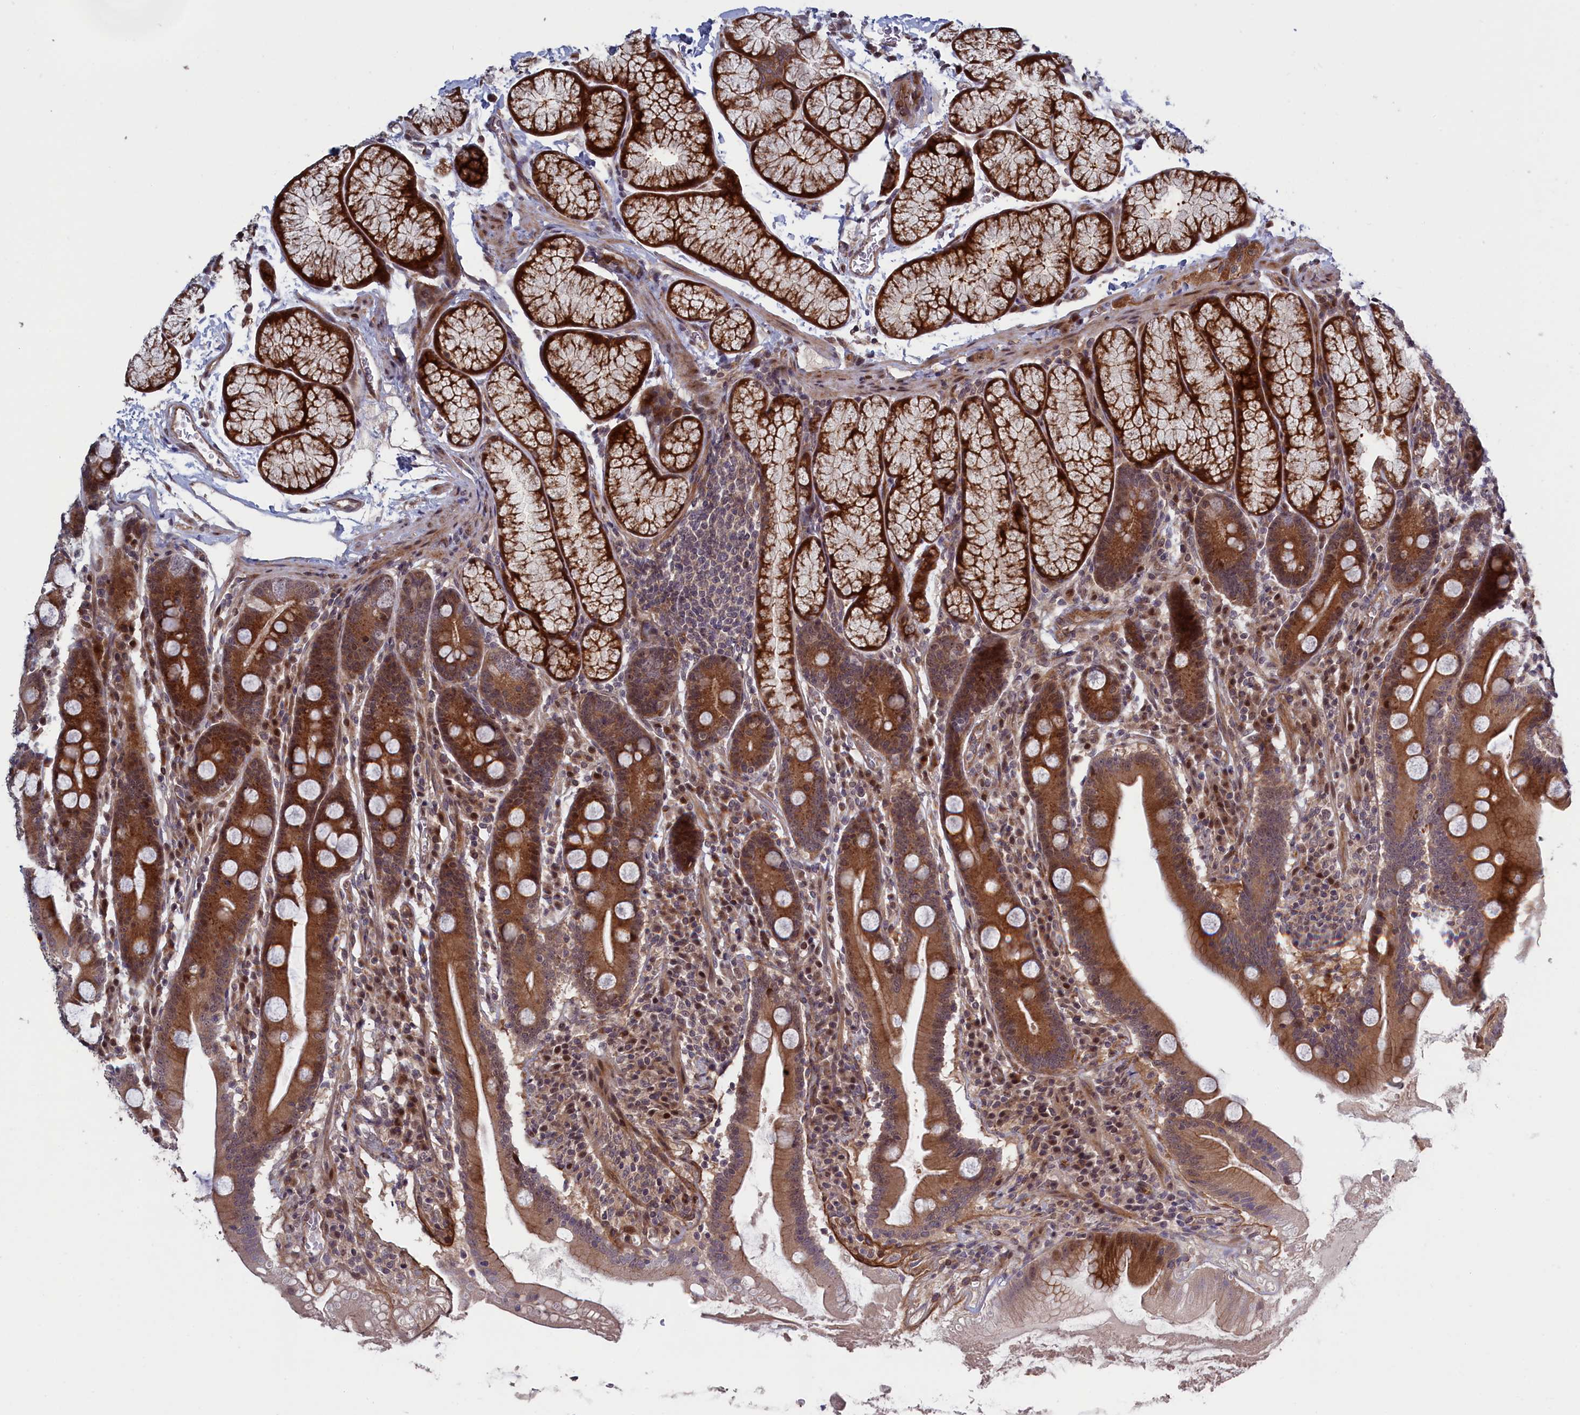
{"staining": {"intensity": "strong", "quantity": ">75%", "location": "cytoplasmic/membranous,nuclear"}, "tissue": "duodenum", "cell_type": "Glandular cells", "image_type": "normal", "snomed": [{"axis": "morphology", "description": "Normal tissue, NOS"}, {"axis": "topography", "description": "Duodenum"}], "caption": "This is a micrograph of IHC staining of normal duodenum, which shows strong staining in the cytoplasmic/membranous,nuclear of glandular cells.", "gene": "LSG1", "patient": {"sex": "male", "age": 35}}